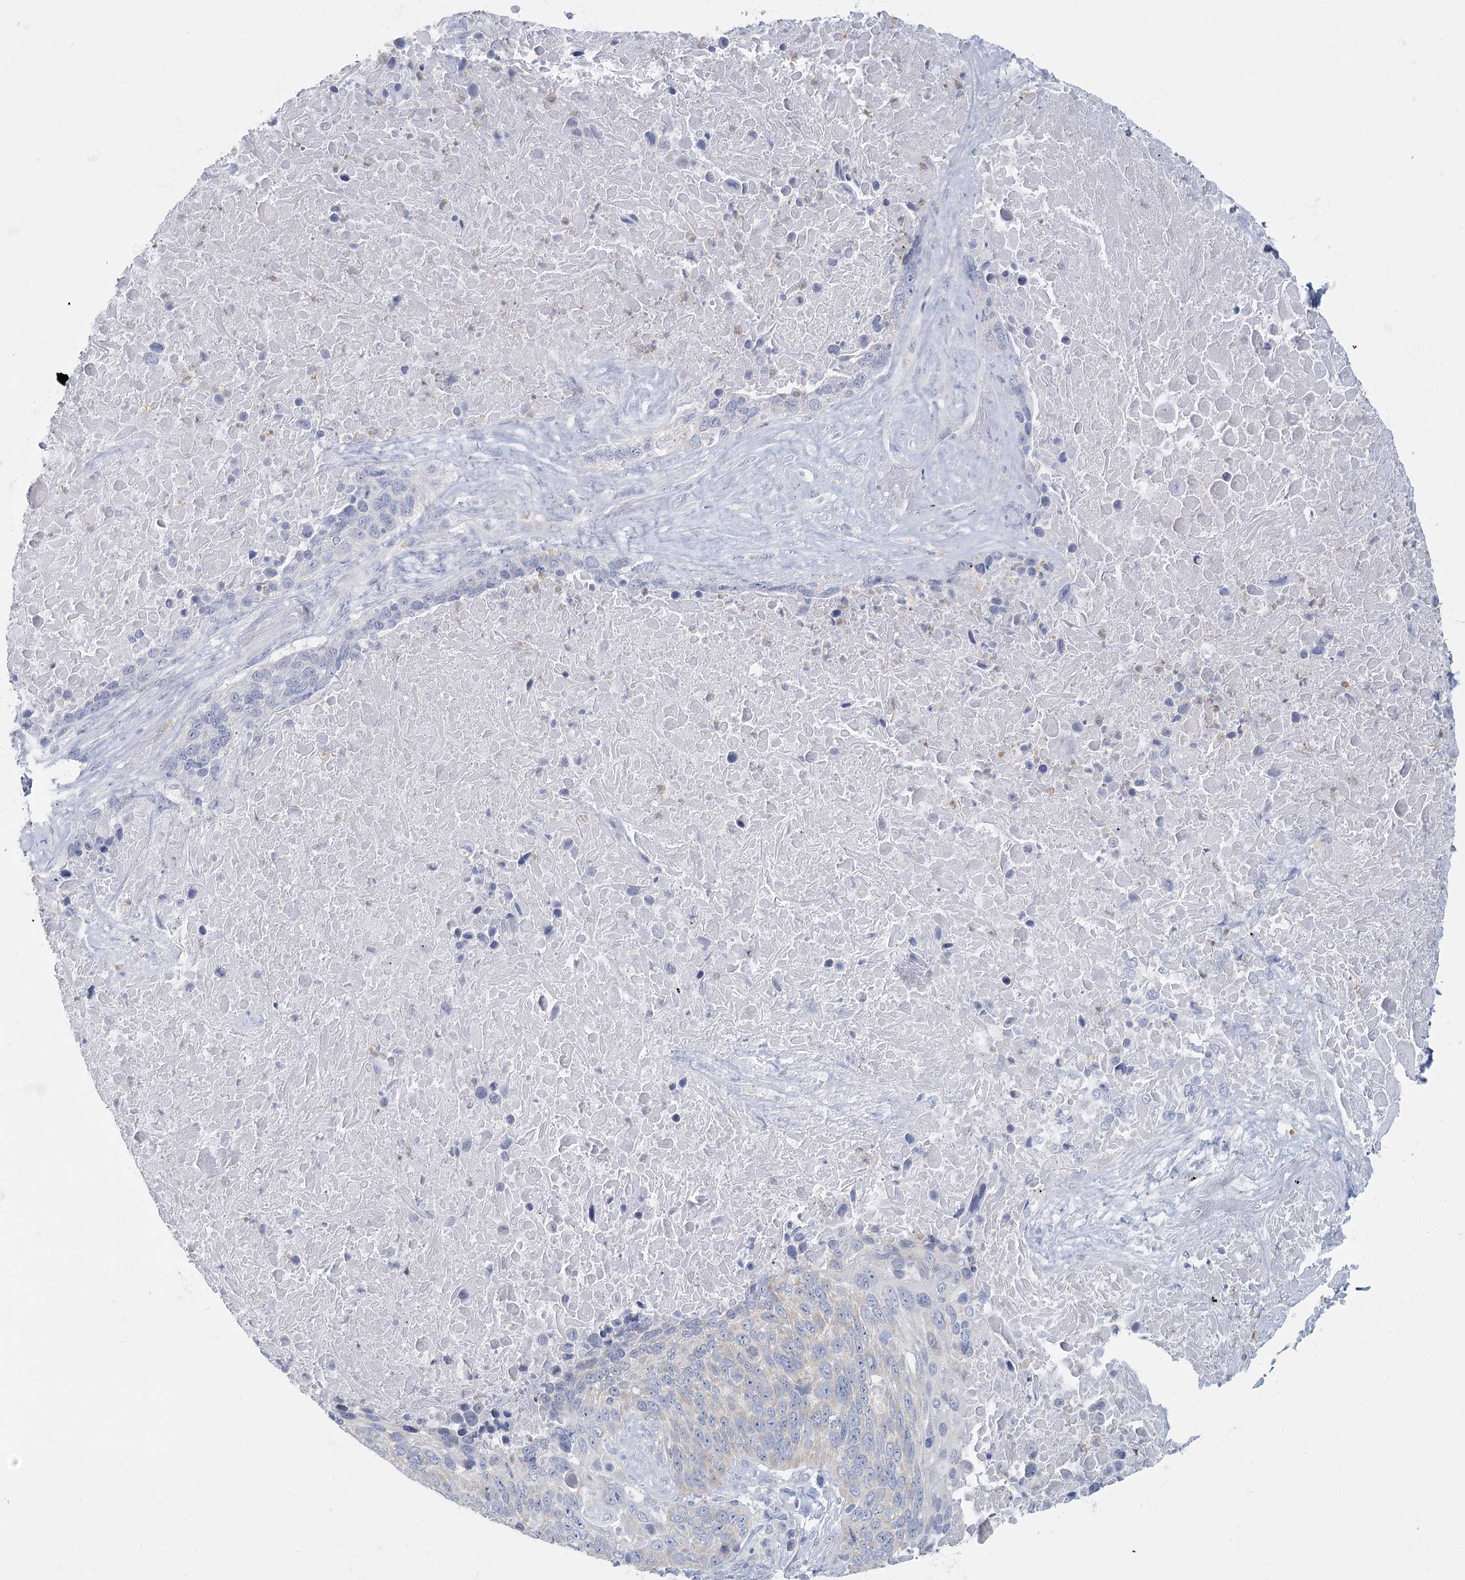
{"staining": {"intensity": "negative", "quantity": "none", "location": "none"}, "tissue": "lung cancer", "cell_type": "Tumor cells", "image_type": "cancer", "snomed": [{"axis": "morphology", "description": "Squamous cell carcinoma, NOS"}, {"axis": "topography", "description": "Lung"}], "caption": "A histopathology image of lung cancer (squamous cell carcinoma) stained for a protein exhibits no brown staining in tumor cells.", "gene": "FAM110C", "patient": {"sex": "male", "age": 66}}